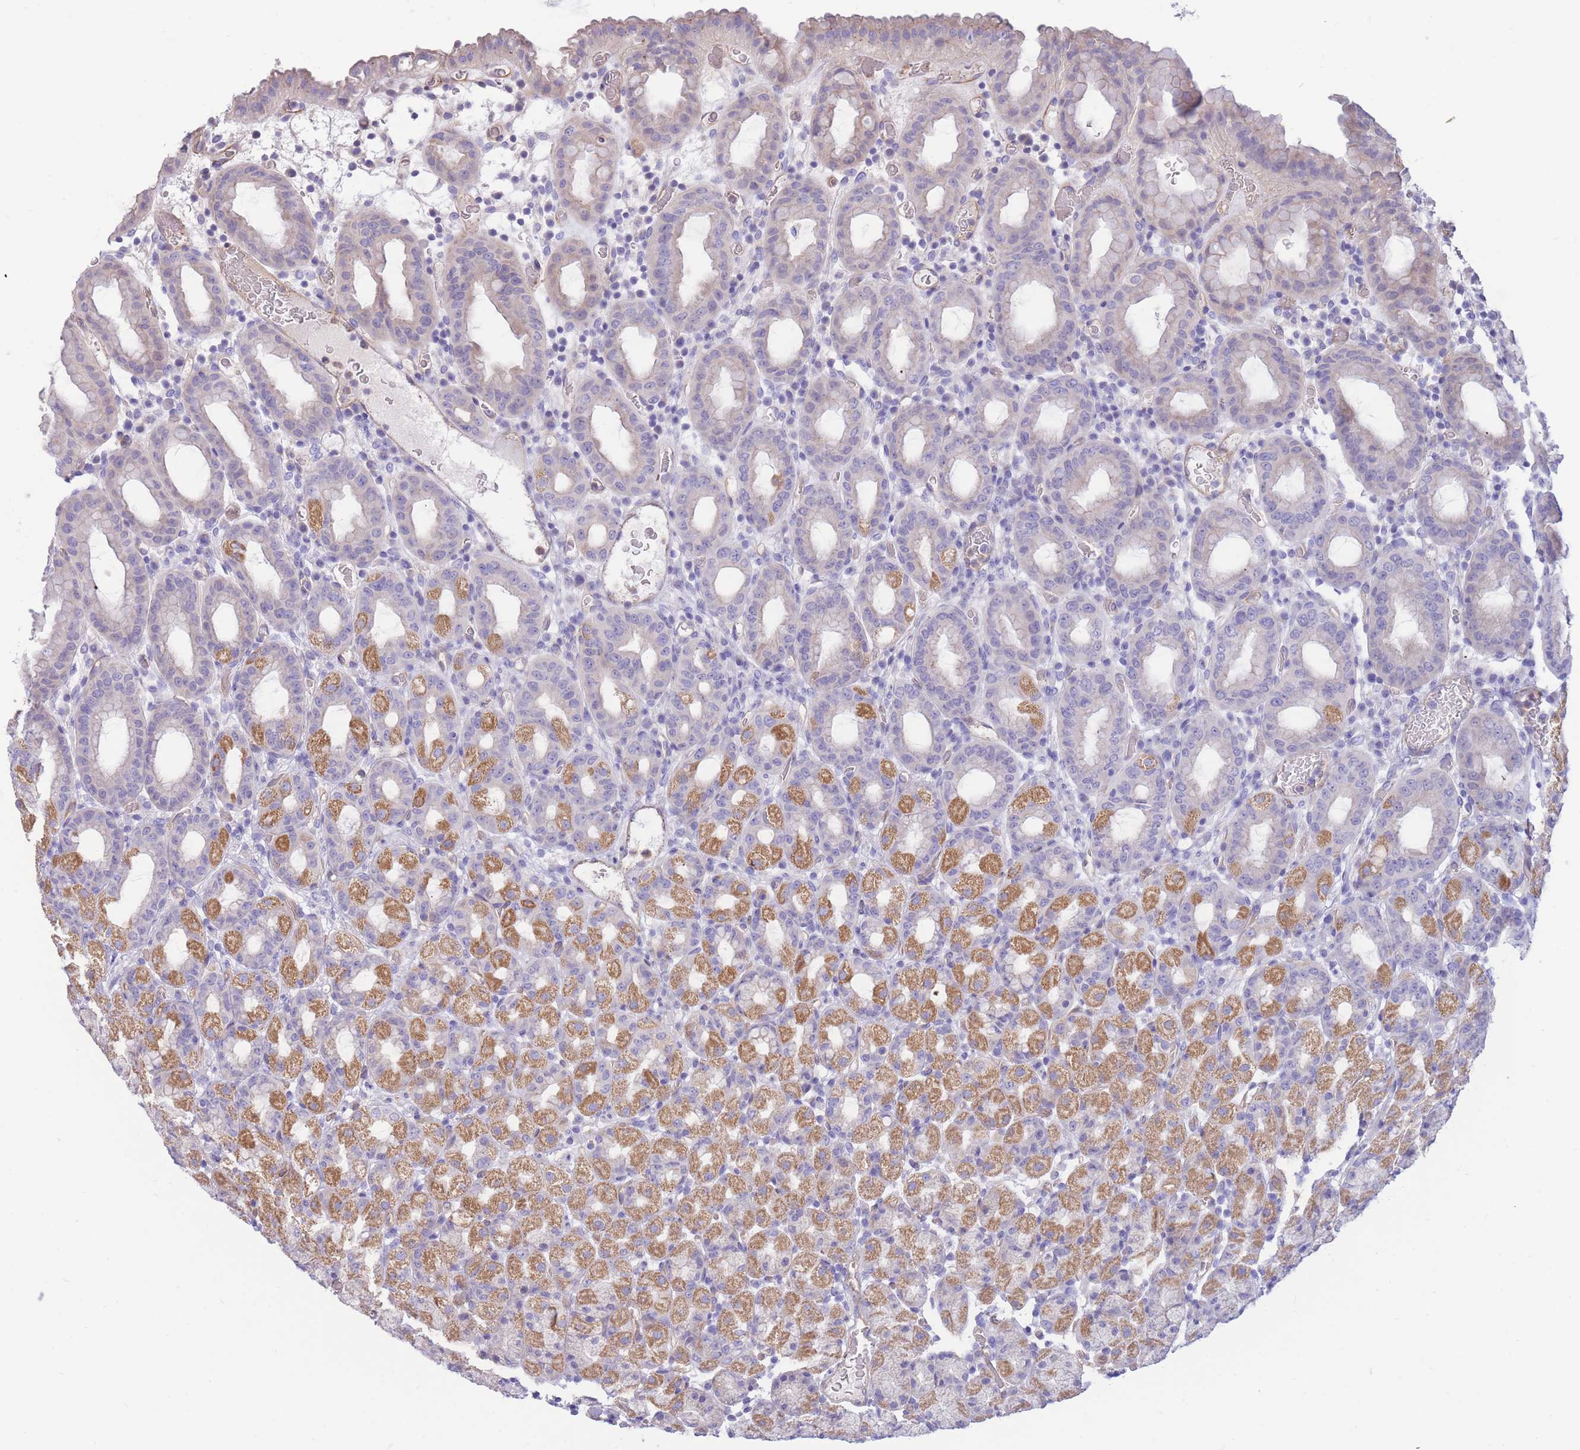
{"staining": {"intensity": "moderate", "quantity": "25%-75%", "location": "cytoplasmic/membranous"}, "tissue": "stomach", "cell_type": "Glandular cells", "image_type": "normal", "snomed": [{"axis": "morphology", "description": "Normal tissue, NOS"}, {"axis": "topography", "description": "Stomach, upper"}, {"axis": "topography", "description": "Stomach, lower"}, {"axis": "topography", "description": "Small intestine"}], "caption": "Immunohistochemical staining of benign human stomach displays medium levels of moderate cytoplasmic/membranous expression in approximately 25%-75% of glandular cells. The protein is stained brown, and the nuclei are stained in blue (DAB IHC with brightfield microscopy, high magnification).", "gene": "SULT1A1", "patient": {"sex": "male", "age": 68}}